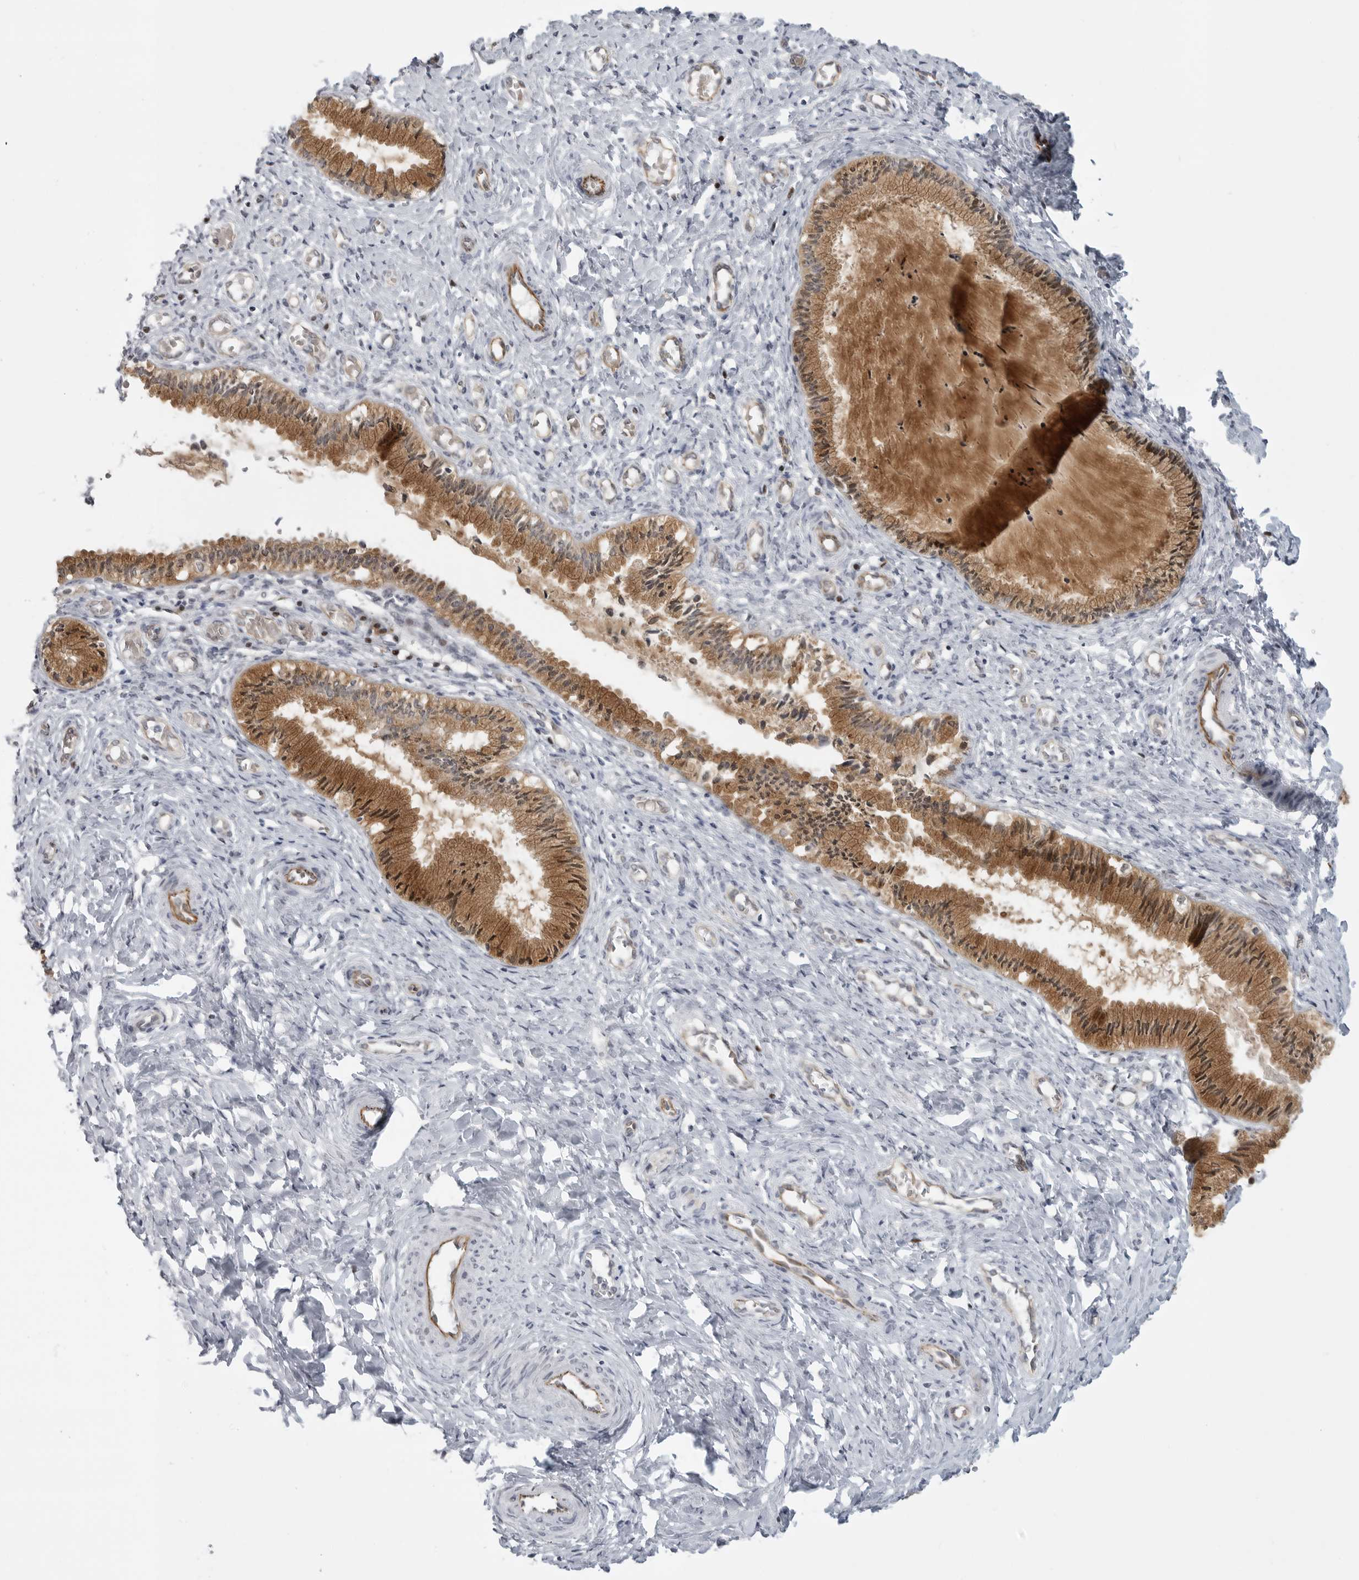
{"staining": {"intensity": "moderate", "quantity": ">75%", "location": "cytoplasmic/membranous"}, "tissue": "cervix", "cell_type": "Glandular cells", "image_type": "normal", "snomed": [{"axis": "morphology", "description": "Normal tissue, NOS"}, {"axis": "topography", "description": "Cervix"}], "caption": "Immunohistochemical staining of unremarkable human cervix reveals >75% levels of moderate cytoplasmic/membranous protein expression in approximately >75% of glandular cells. Using DAB (brown) and hematoxylin (blue) stains, captured at high magnification using brightfield microscopy.", "gene": "CEP295NL", "patient": {"sex": "female", "age": 27}}